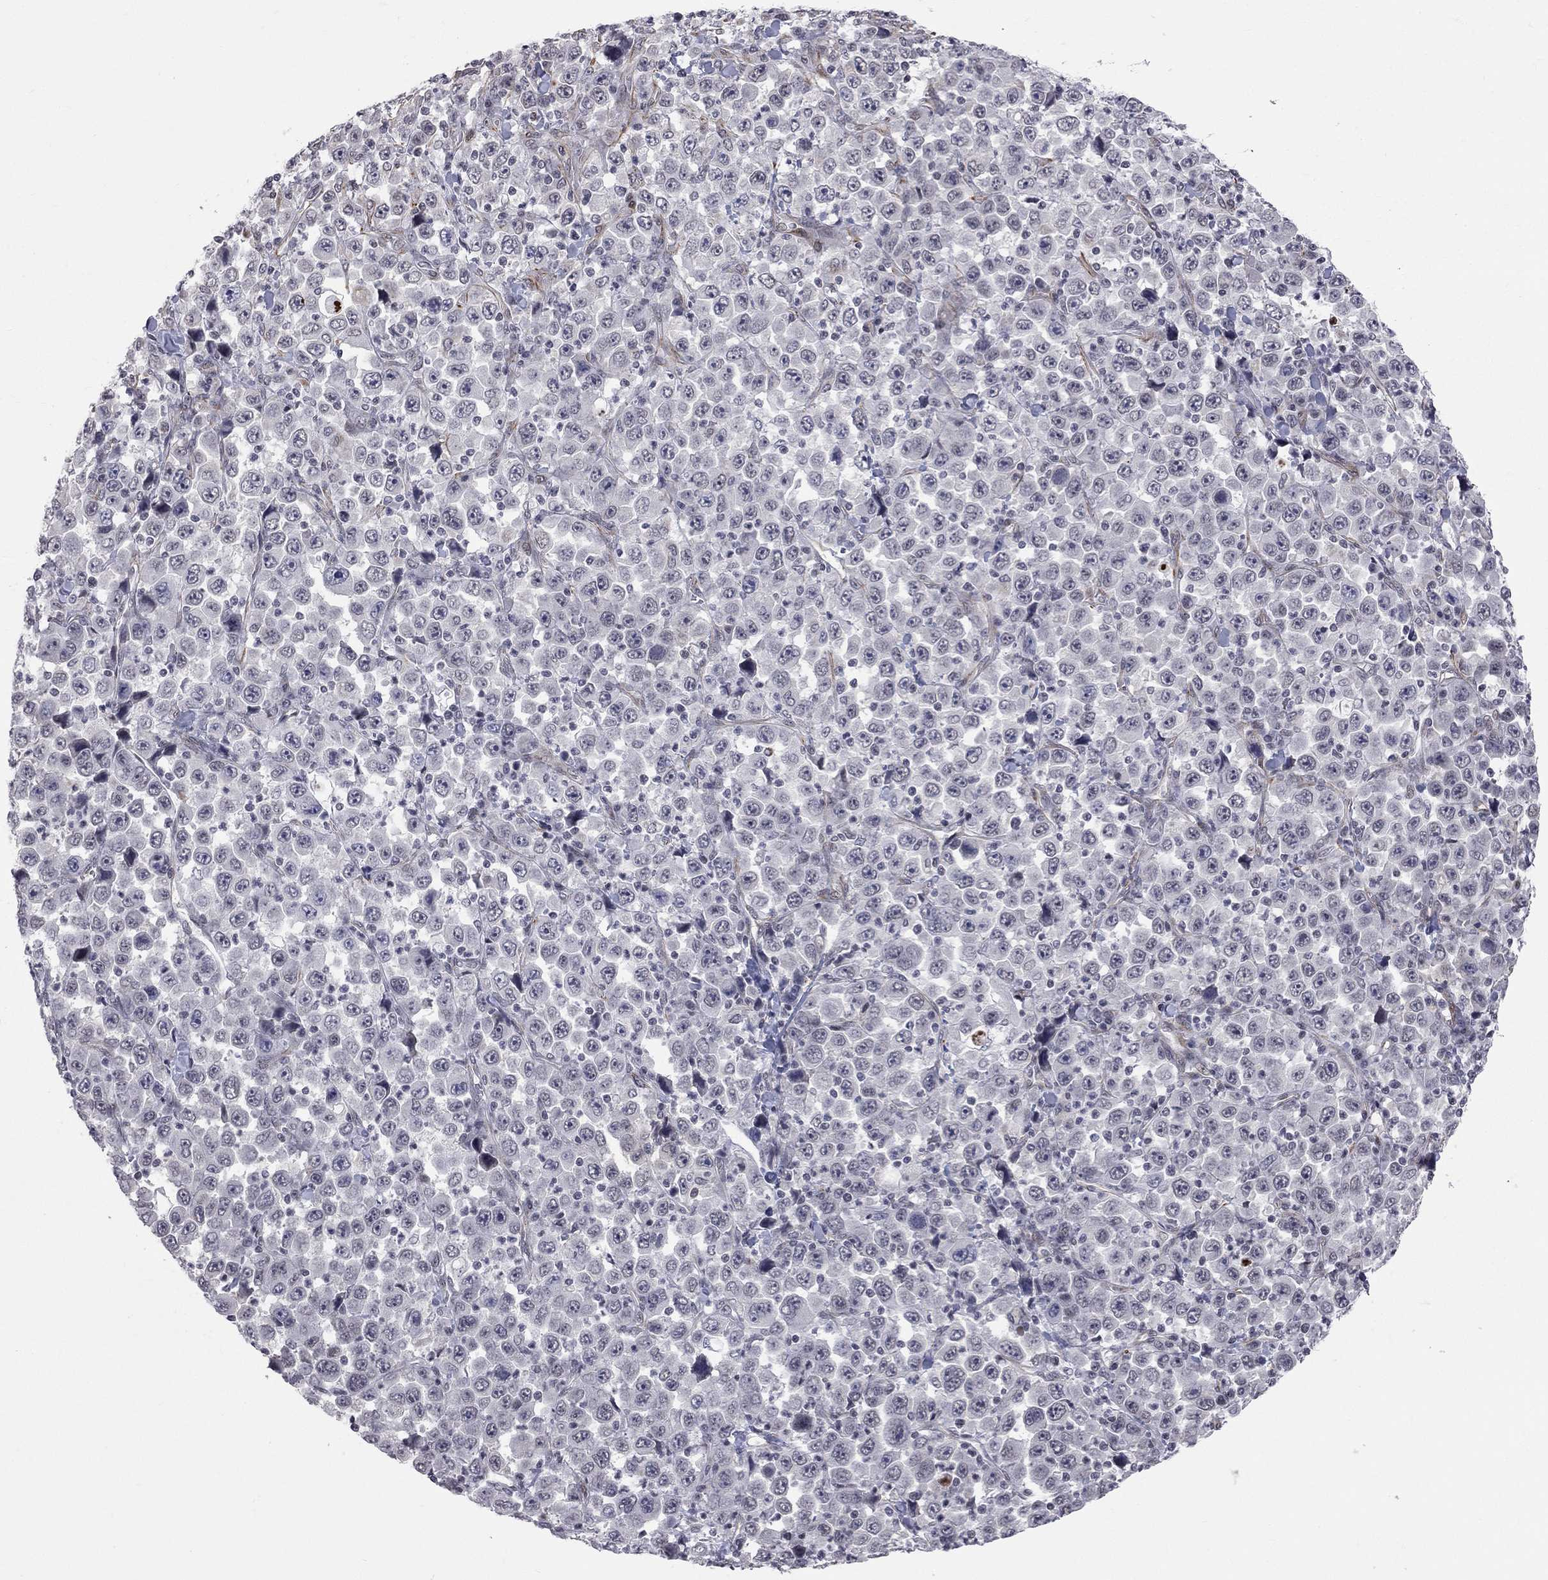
{"staining": {"intensity": "negative", "quantity": "none", "location": "none"}, "tissue": "stomach cancer", "cell_type": "Tumor cells", "image_type": "cancer", "snomed": [{"axis": "morphology", "description": "Normal tissue, NOS"}, {"axis": "morphology", "description": "Adenocarcinoma, NOS"}, {"axis": "topography", "description": "Stomach, upper"}, {"axis": "topography", "description": "Stomach"}], "caption": "Immunohistochemistry photomicrograph of human stomach adenocarcinoma stained for a protein (brown), which reveals no positivity in tumor cells.", "gene": "MTNR1B", "patient": {"sex": "male", "age": 59}}